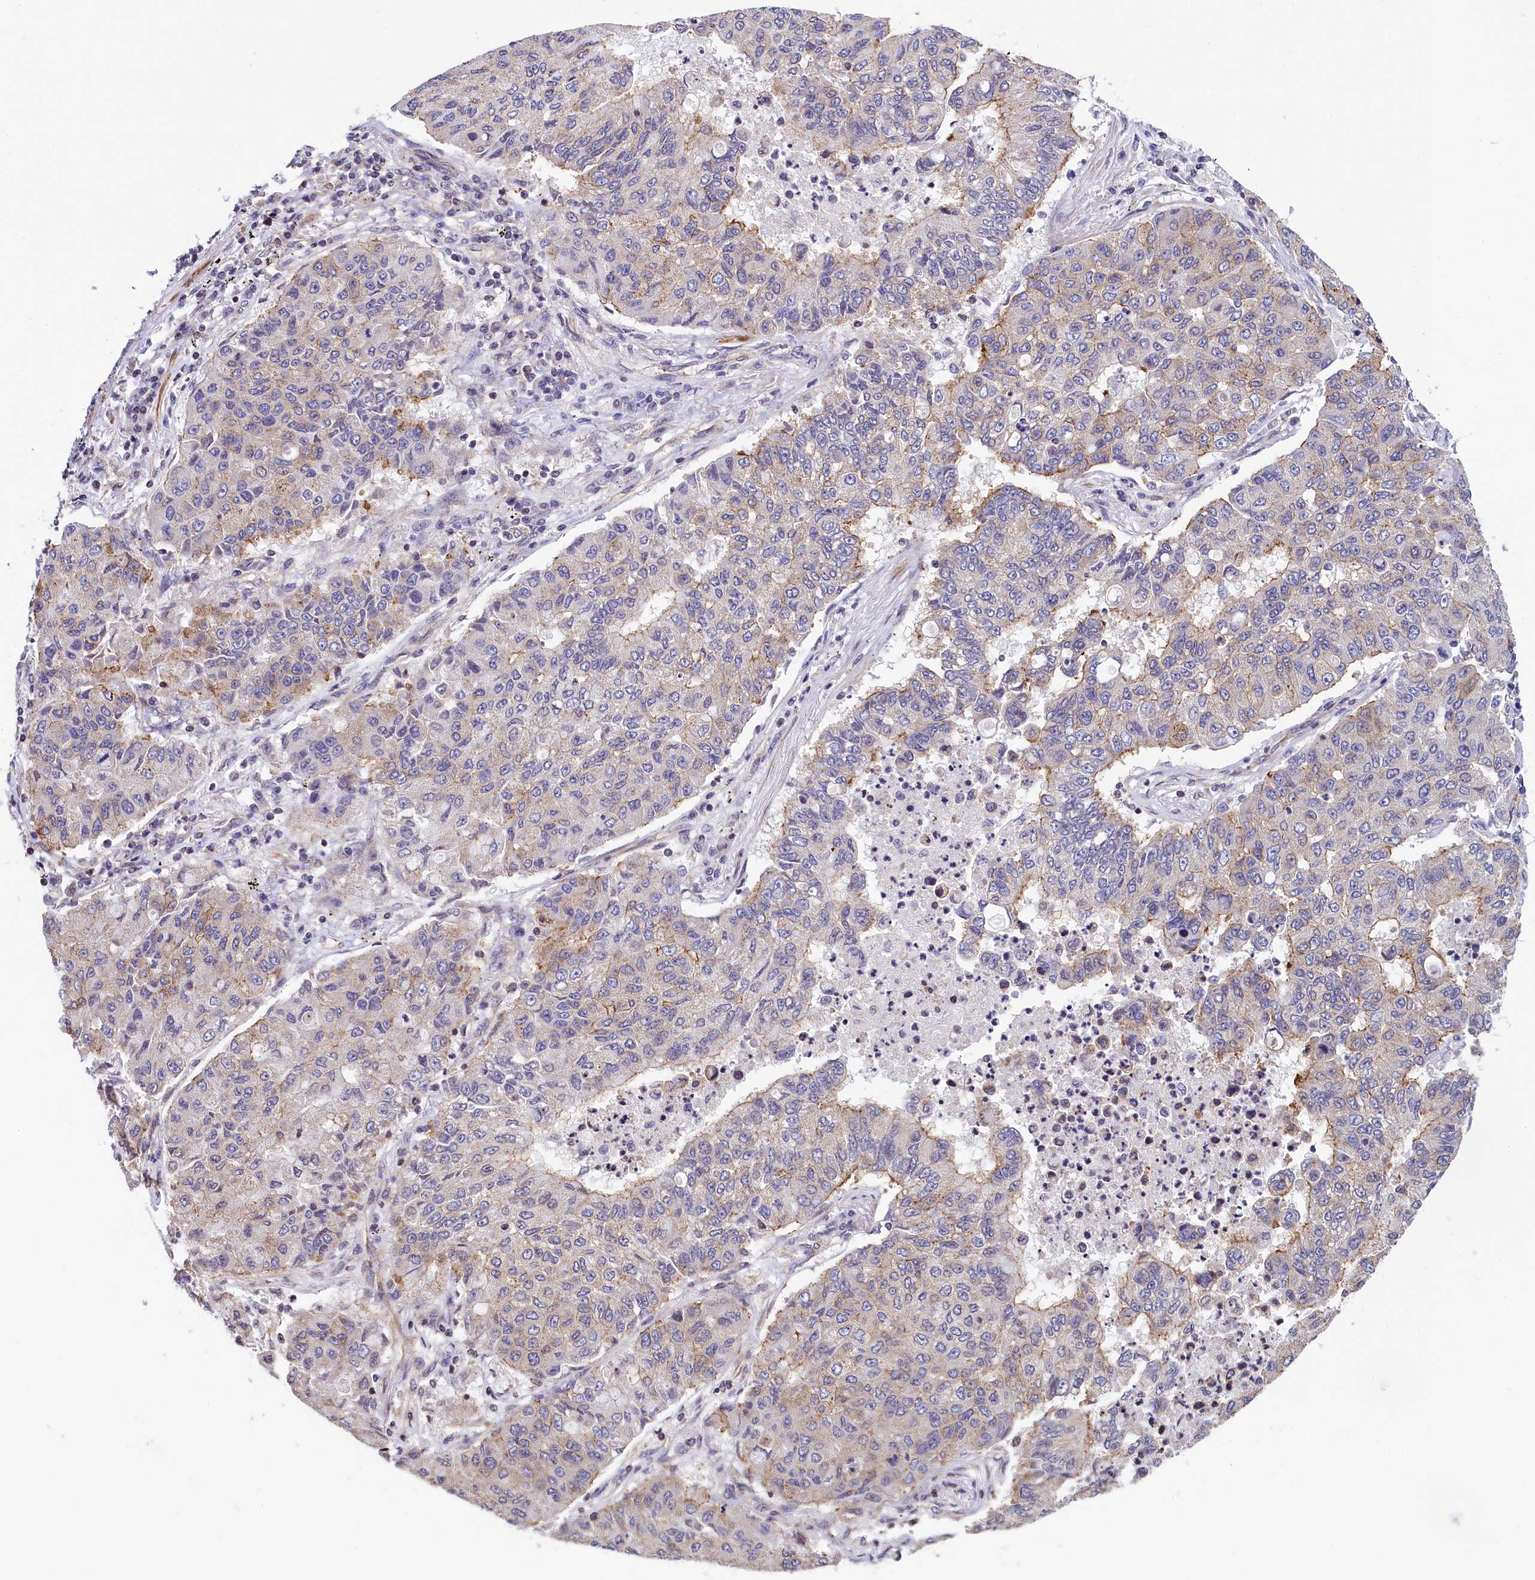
{"staining": {"intensity": "weak", "quantity": "<25%", "location": "cytoplasmic/membranous"}, "tissue": "lung cancer", "cell_type": "Tumor cells", "image_type": "cancer", "snomed": [{"axis": "morphology", "description": "Squamous cell carcinoma, NOS"}, {"axis": "topography", "description": "Lung"}], "caption": "High power microscopy photomicrograph of an immunohistochemistry image of lung cancer, revealing no significant staining in tumor cells.", "gene": "ZNF2", "patient": {"sex": "male", "age": 74}}